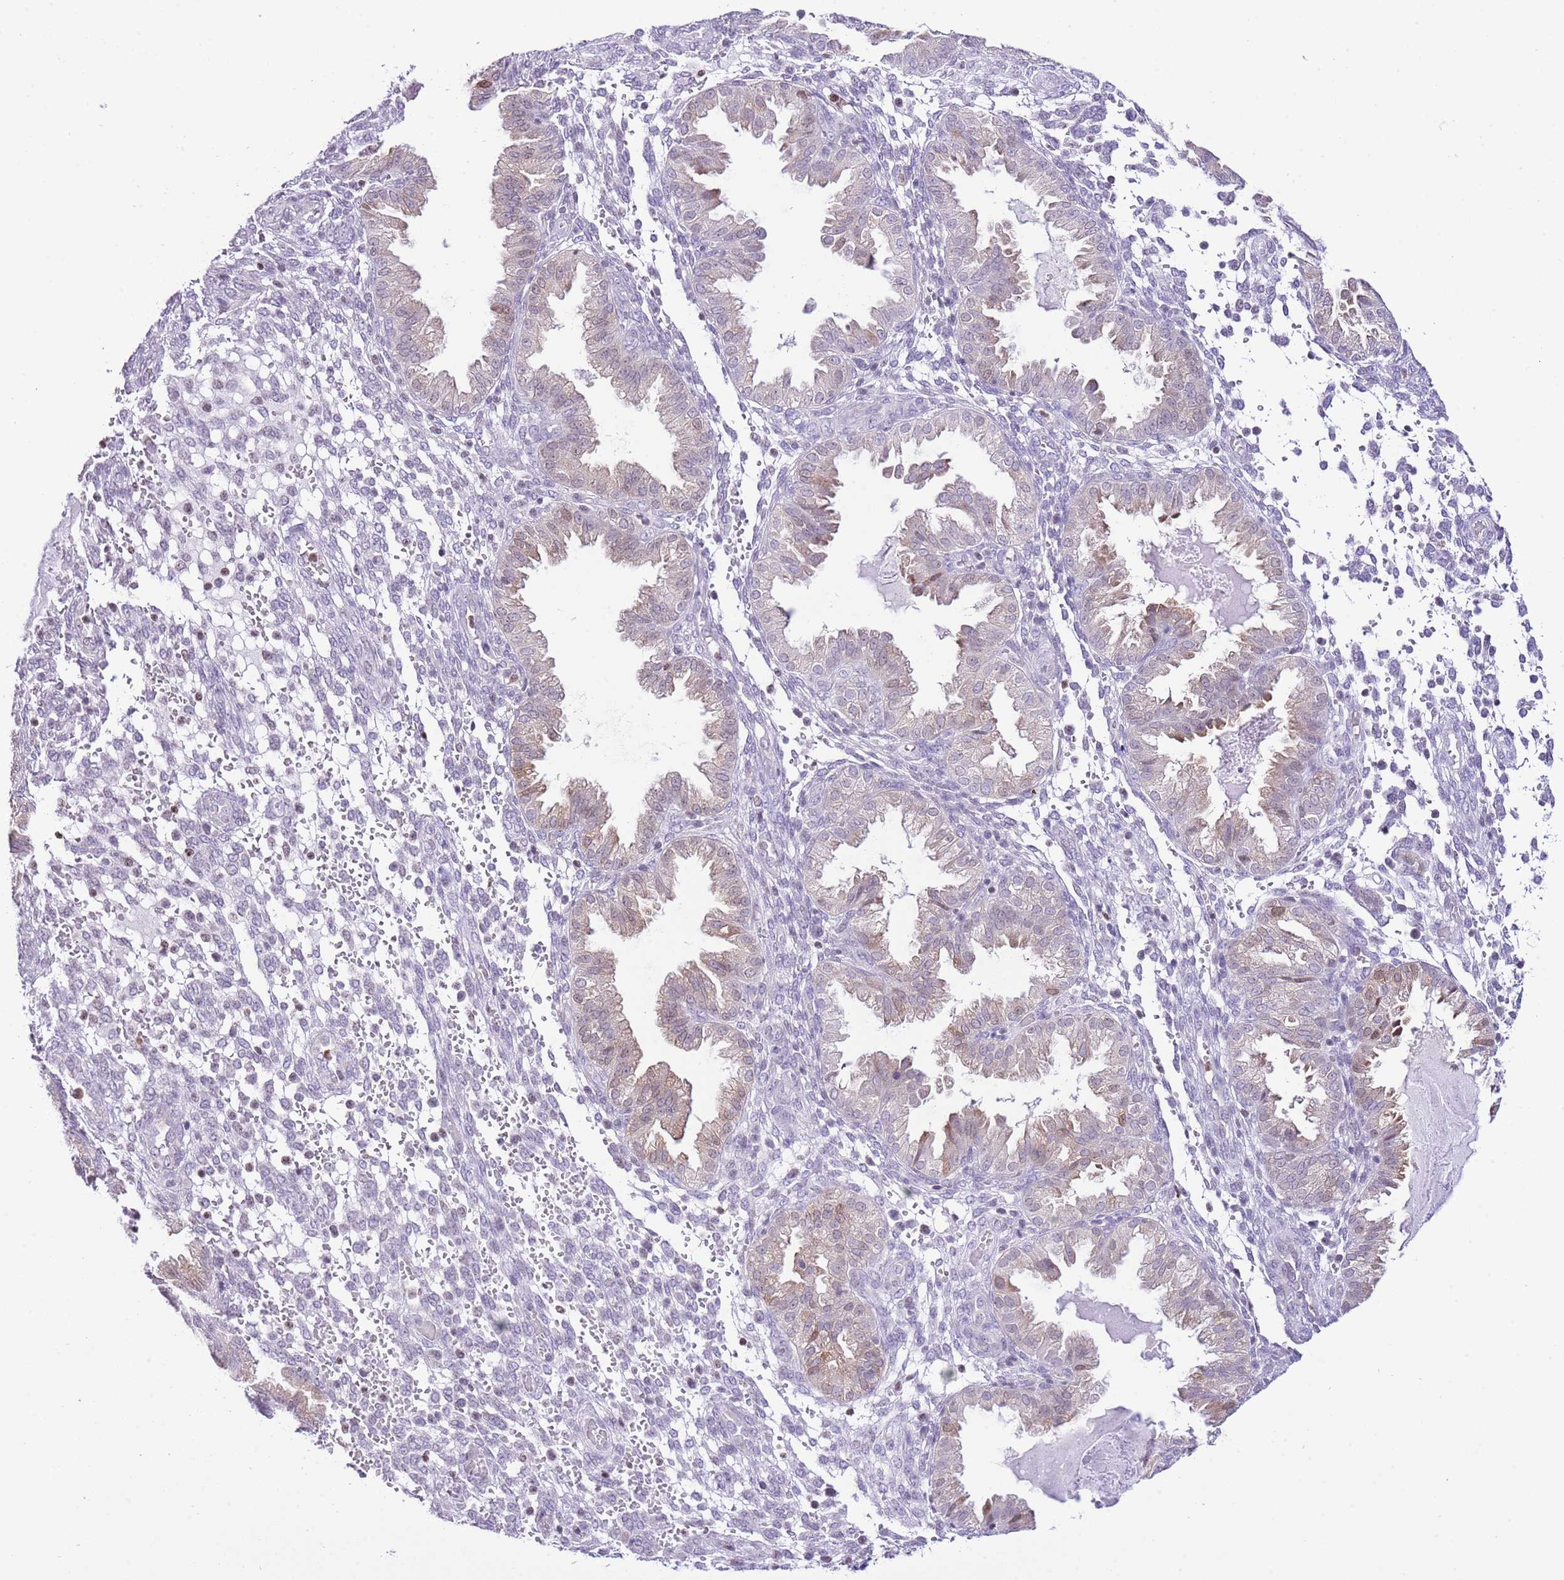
{"staining": {"intensity": "negative", "quantity": "none", "location": "none"}, "tissue": "endometrium", "cell_type": "Cells in endometrial stroma", "image_type": "normal", "snomed": [{"axis": "morphology", "description": "Normal tissue, NOS"}, {"axis": "topography", "description": "Endometrium"}], "caption": "A high-resolution histopathology image shows immunohistochemistry (IHC) staining of benign endometrium, which displays no significant expression in cells in endometrial stroma.", "gene": "PRR15", "patient": {"sex": "female", "age": 33}}